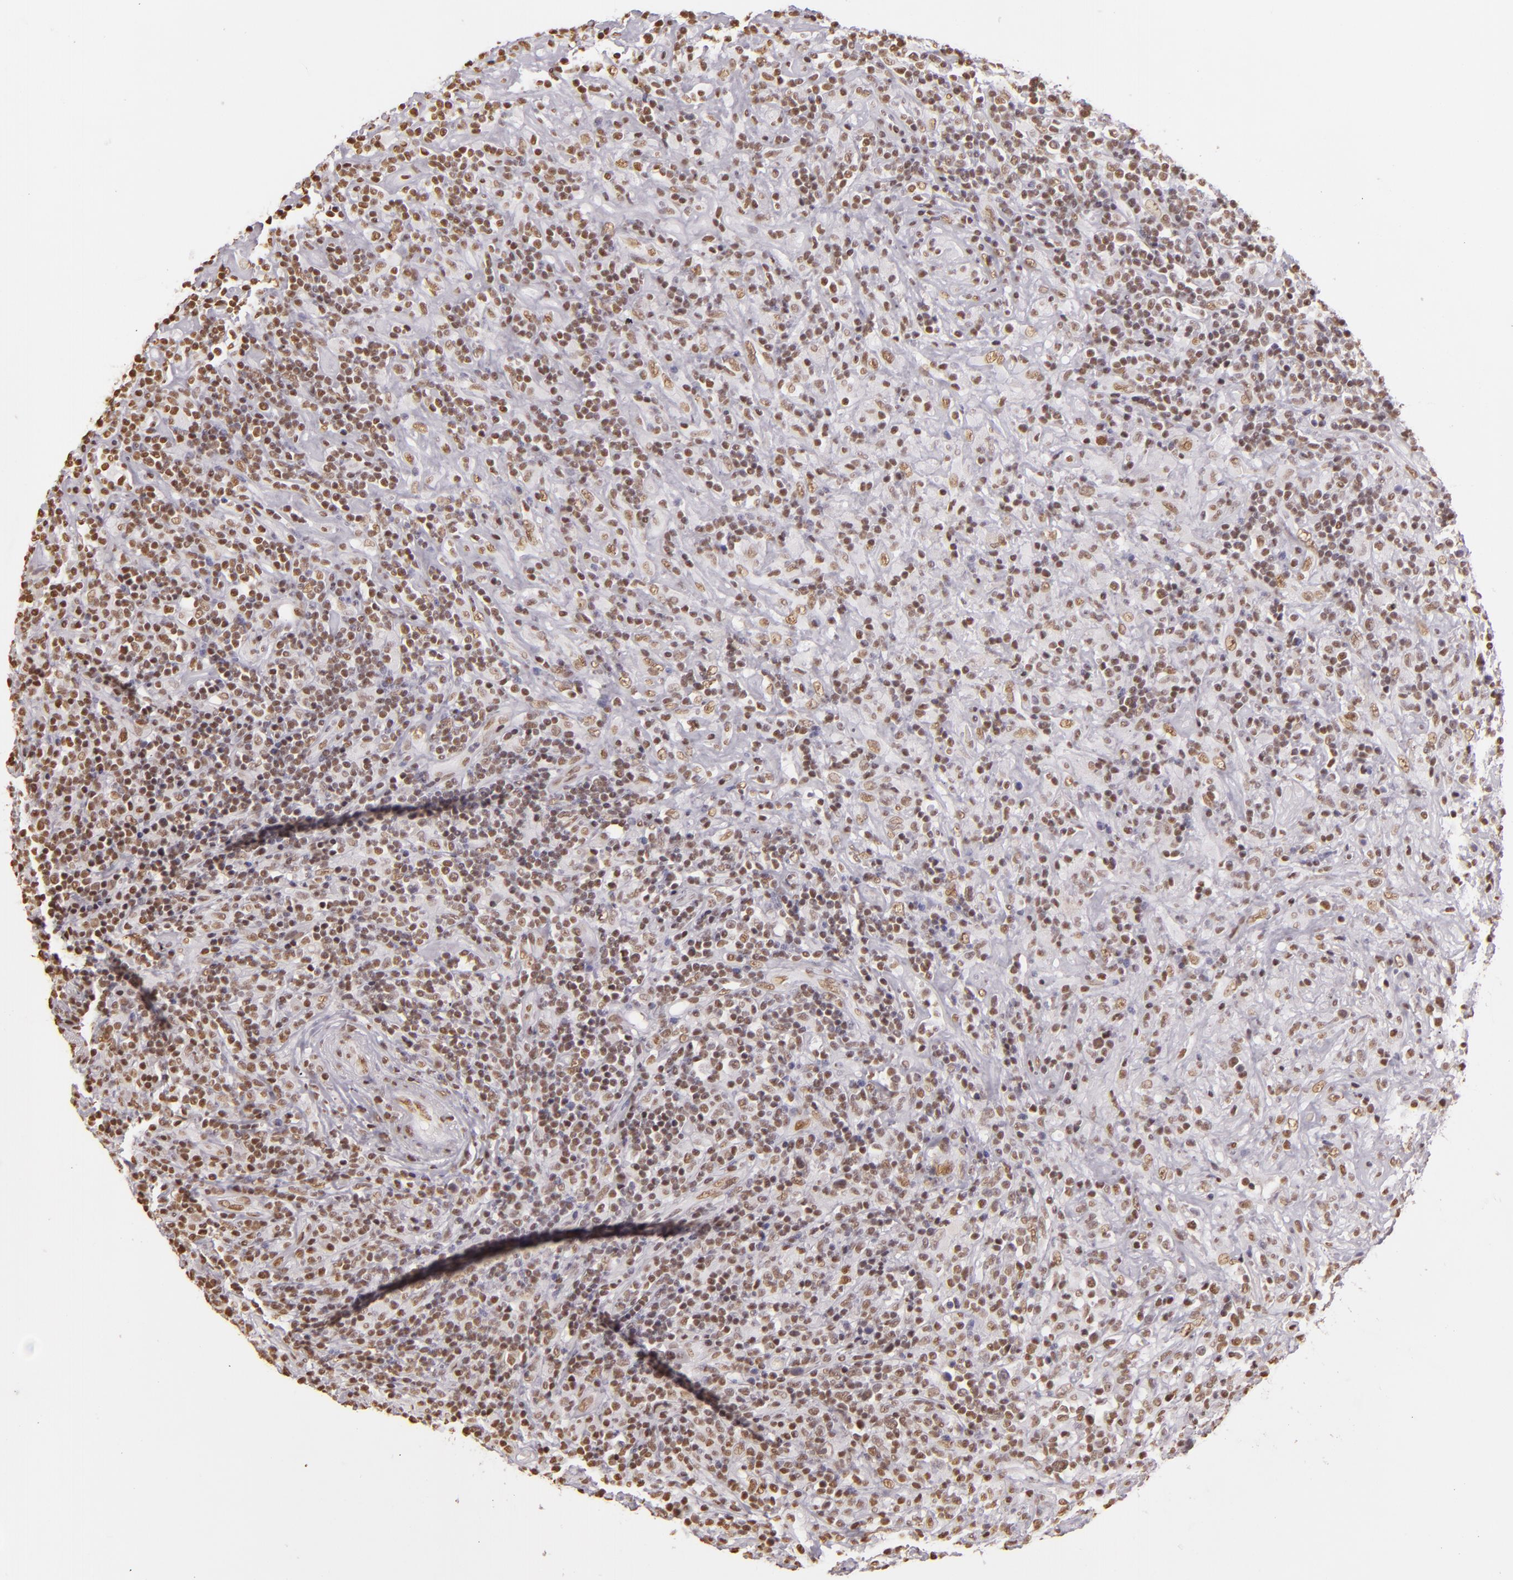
{"staining": {"intensity": "weak", "quantity": ">75%", "location": "nuclear"}, "tissue": "lymphoma", "cell_type": "Tumor cells", "image_type": "cancer", "snomed": [{"axis": "morphology", "description": "Hodgkin's disease, NOS"}, {"axis": "topography", "description": "Lymph node"}], "caption": "Tumor cells exhibit low levels of weak nuclear expression in about >75% of cells in lymphoma. The staining was performed using DAB (3,3'-diaminobenzidine), with brown indicating positive protein expression. Nuclei are stained blue with hematoxylin.", "gene": "PAPOLA", "patient": {"sex": "male", "age": 46}}